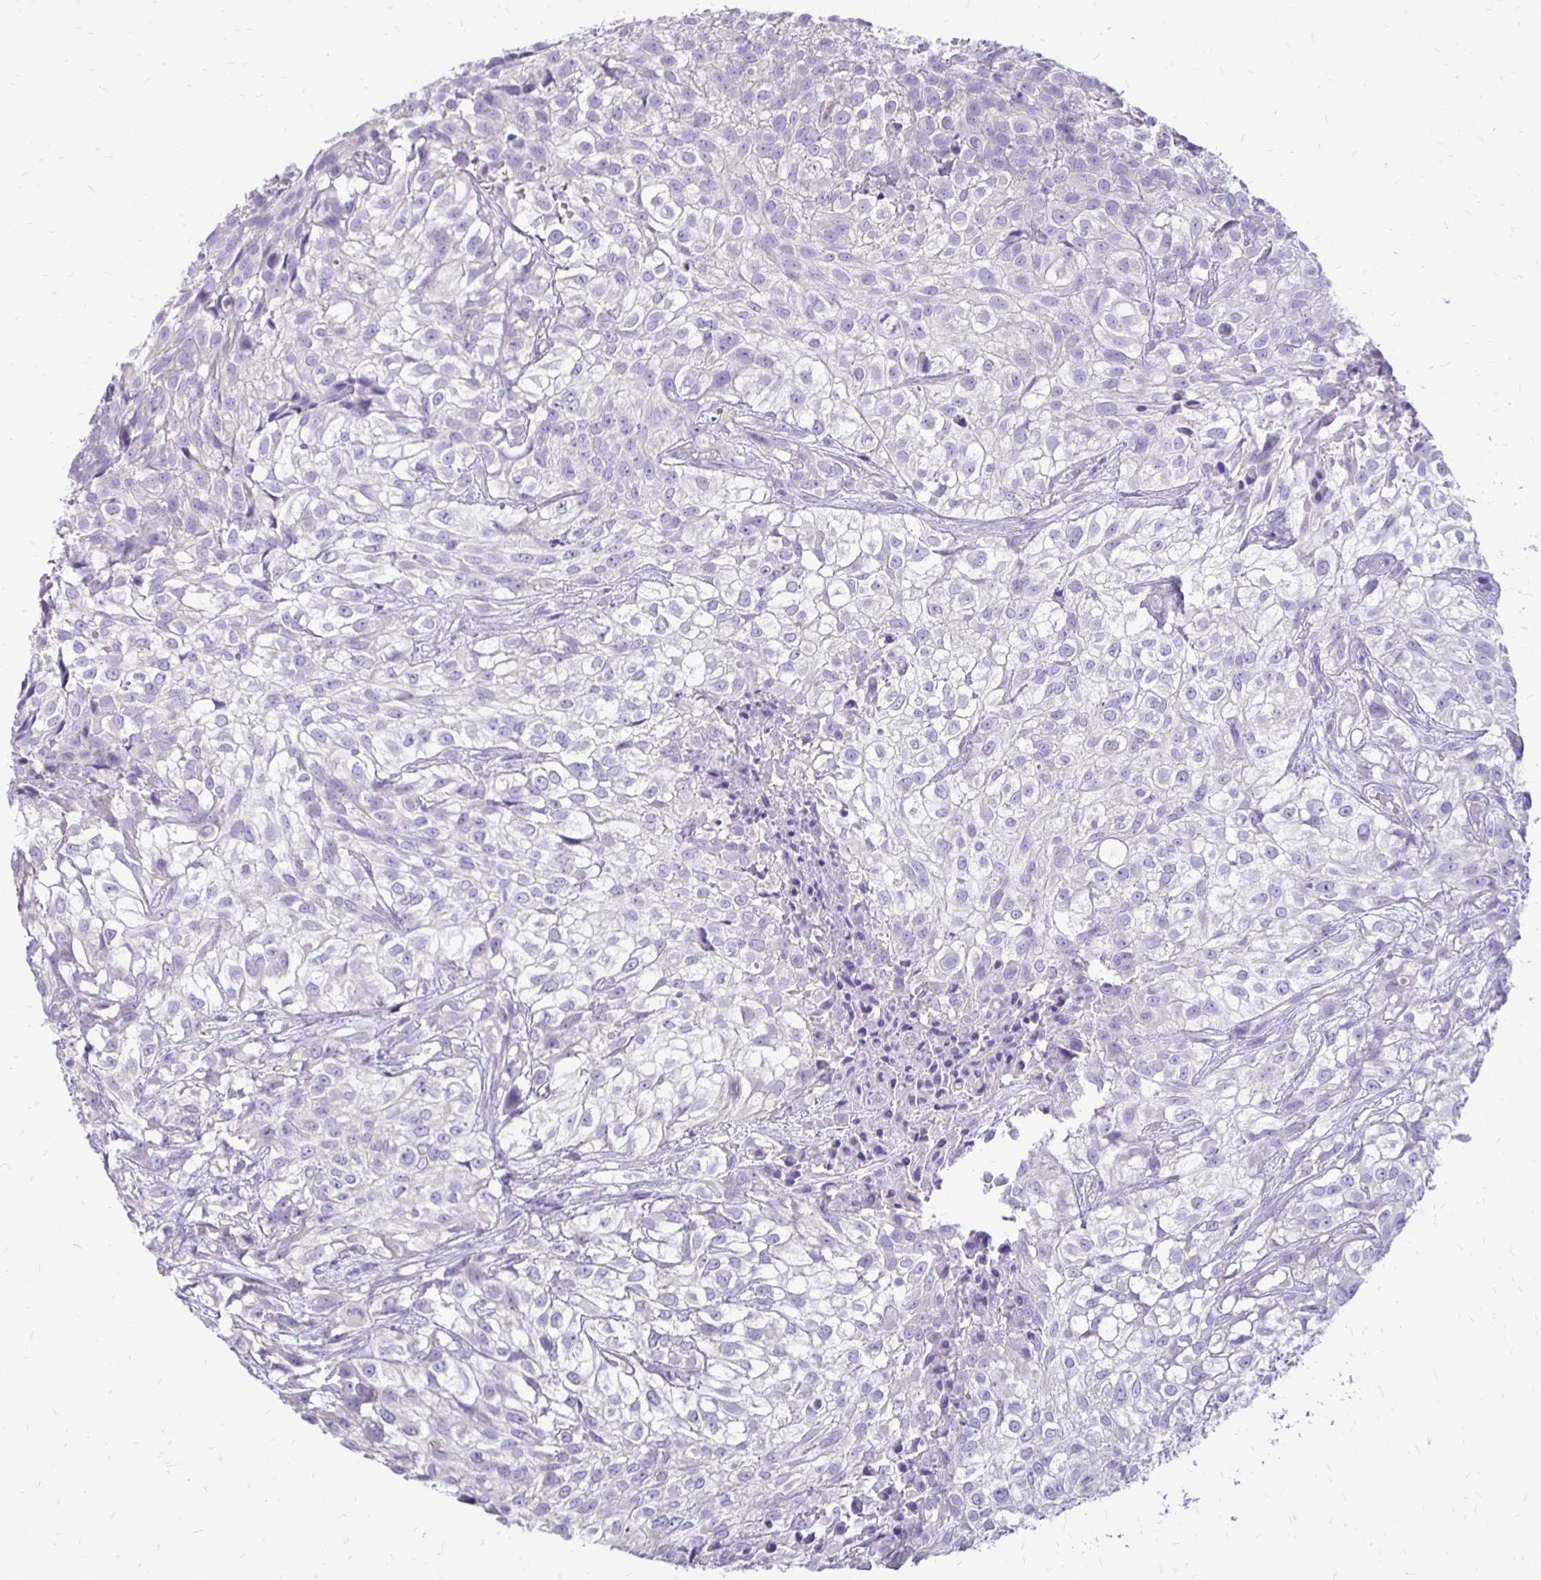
{"staining": {"intensity": "negative", "quantity": "none", "location": "none"}, "tissue": "urothelial cancer", "cell_type": "Tumor cells", "image_type": "cancer", "snomed": [{"axis": "morphology", "description": "Urothelial carcinoma, High grade"}, {"axis": "topography", "description": "Urinary bladder"}], "caption": "An IHC micrograph of urothelial cancer is shown. There is no staining in tumor cells of urothelial cancer.", "gene": "ALPG", "patient": {"sex": "male", "age": 56}}